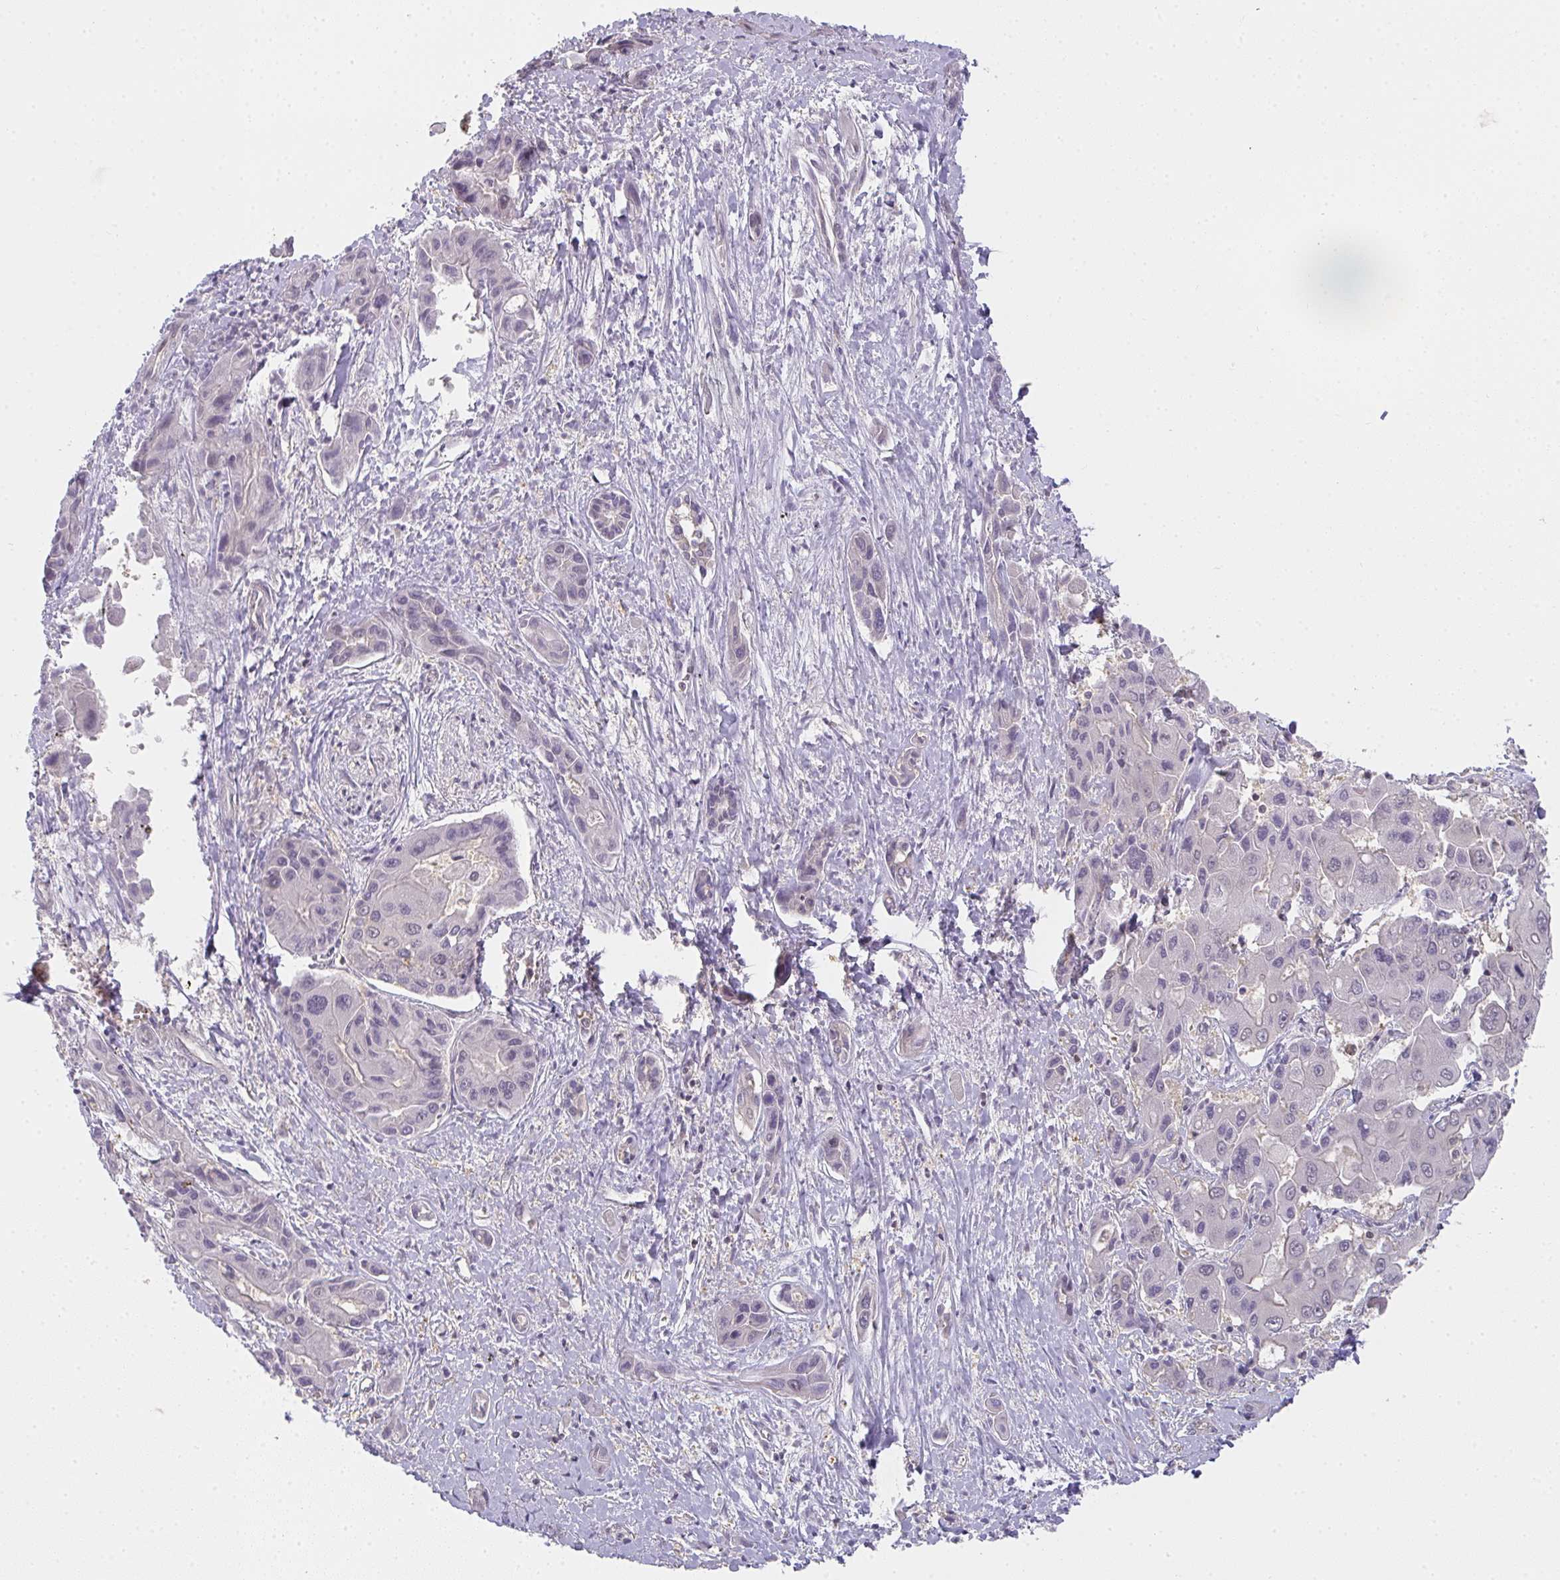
{"staining": {"intensity": "negative", "quantity": "none", "location": "none"}, "tissue": "liver cancer", "cell_type": "Tumor cells", "image_type": "cancer", "snomed": [{"axis": "morphology", "description": "Cholangiocarcinoma"}, {"axis": "topography", "description": "Liver"}], "caption": "Human cholangiocarcinoma (liver) stained for a protein using immunohistochemistry shows no positivity in tumor cells.", "gene": "GSDMB", "patient": {"sex": "male", "age": 67}}